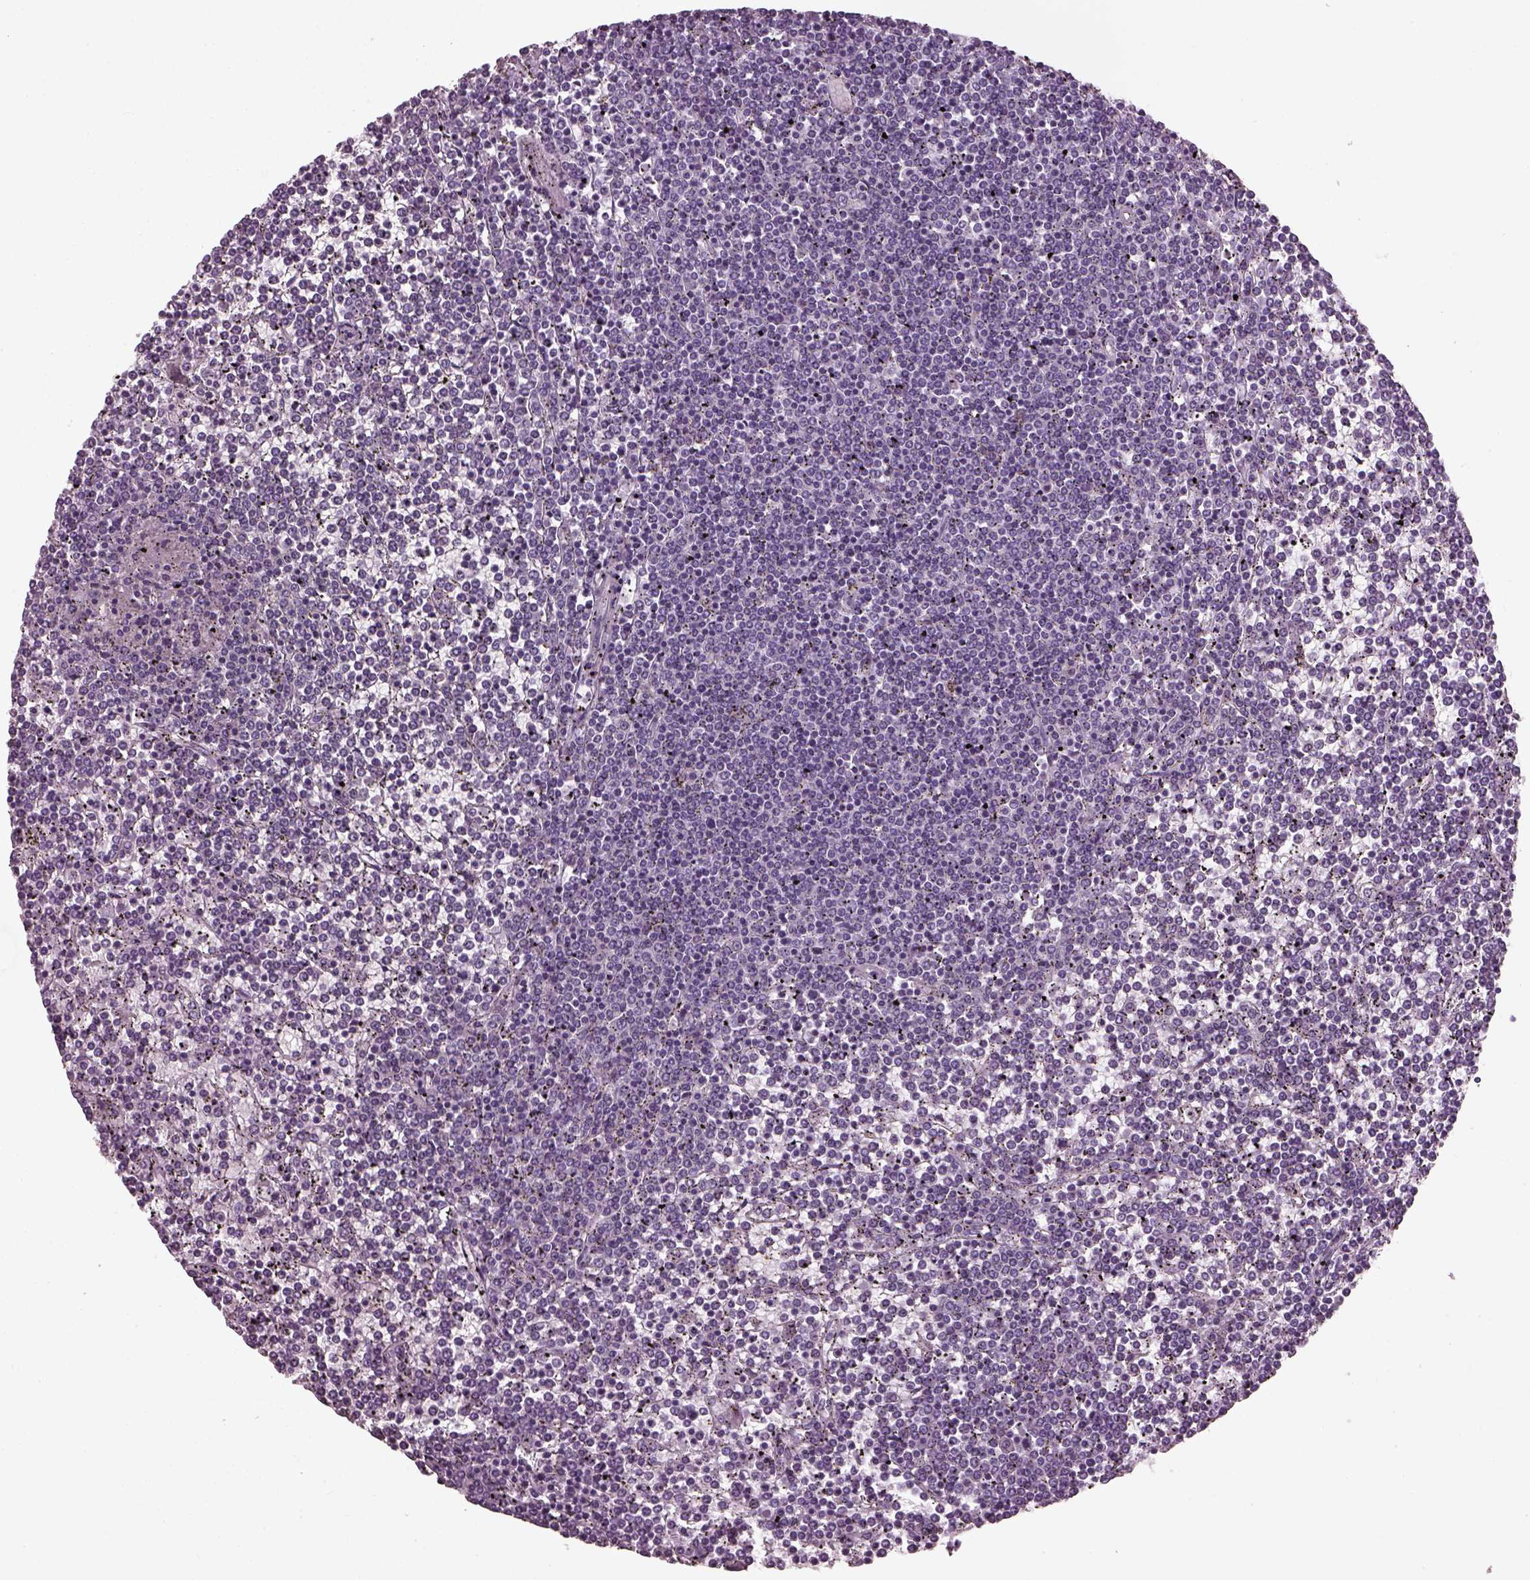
{"staining": {"intensity": "negative", "quantity": "none", "location": "none"}, "tissue": "lymphoma", "cell_type": "Tumor cells", "image_type": "cancer", "snomed": [{"axis": "morphology", "description": "Malignant lymphoma, non-Hodgkin's type, Low grade"}, {"axis": "topography", "description": "Spleen"}], "caption": "Immunohistochemistry (IHC) histopathology image of malignant lymphoma, non-Hodgkin's type (low-grade) stained for a protein (brown), which demonstrates no positivity in tumor cells.", "gene": "PDC", "patient": {"sex": "female", "age": 19}}